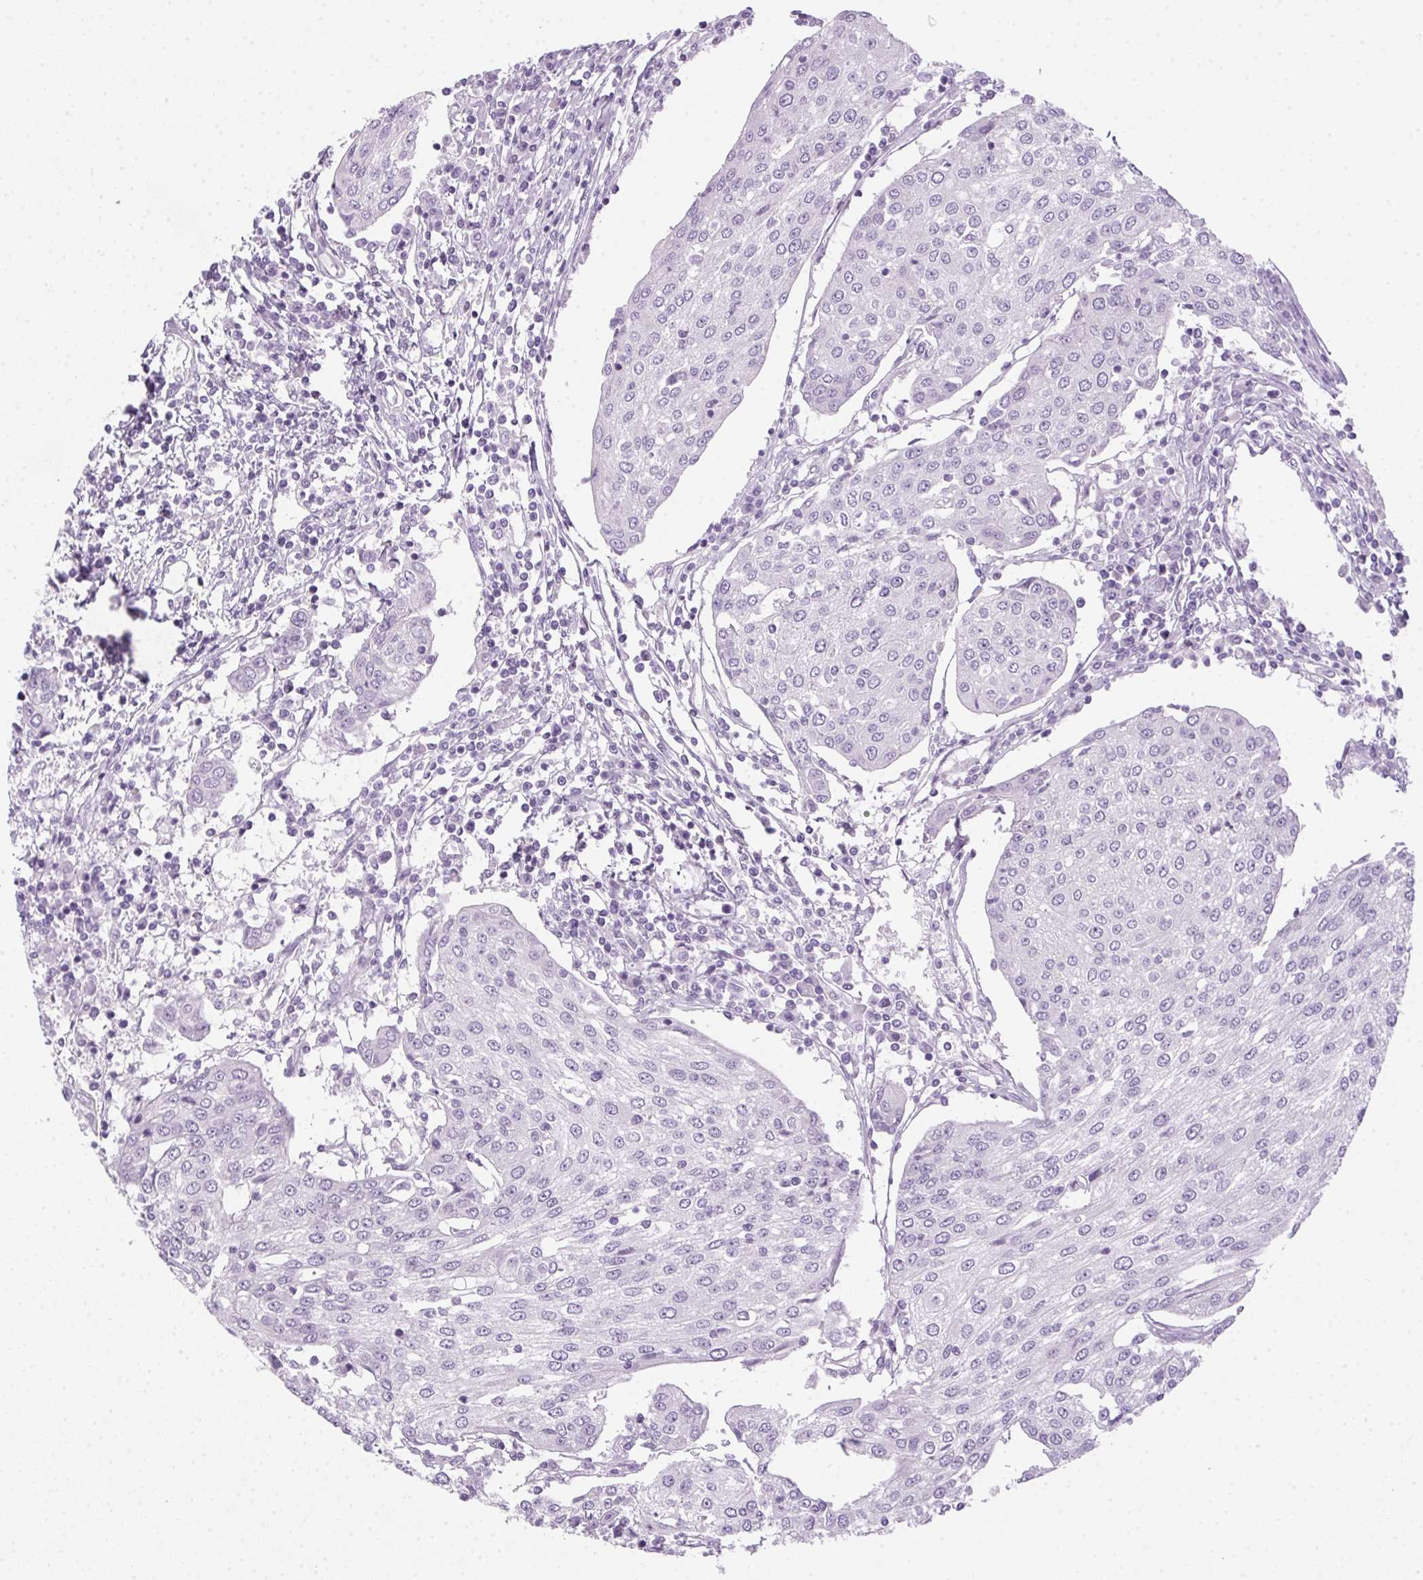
{"staining": {"intensity": "negative", "quantity": "none", "location": "none"}, "tissue": "urothelial cancer", "cell_type": "Tumor cells", "image_type": "cancer", "snomed": [{"axis": "morphology", "description": "Urothelial carcinoma, High grade"}, {"axis": "topography", "description": "Urinary bladder"}], "caption": "An IHC histopathology image of urothelial cancer is shown. There is no staining in tumor cells of urothelial cancer. (Stains: DAB immunohistochemistry (IHC) with hematoxylin counter stain, Microscopy: brightfield microscopy at high magnification).", "gene": "POPDC2", "patient": {"sex": "female", "age": 85}}